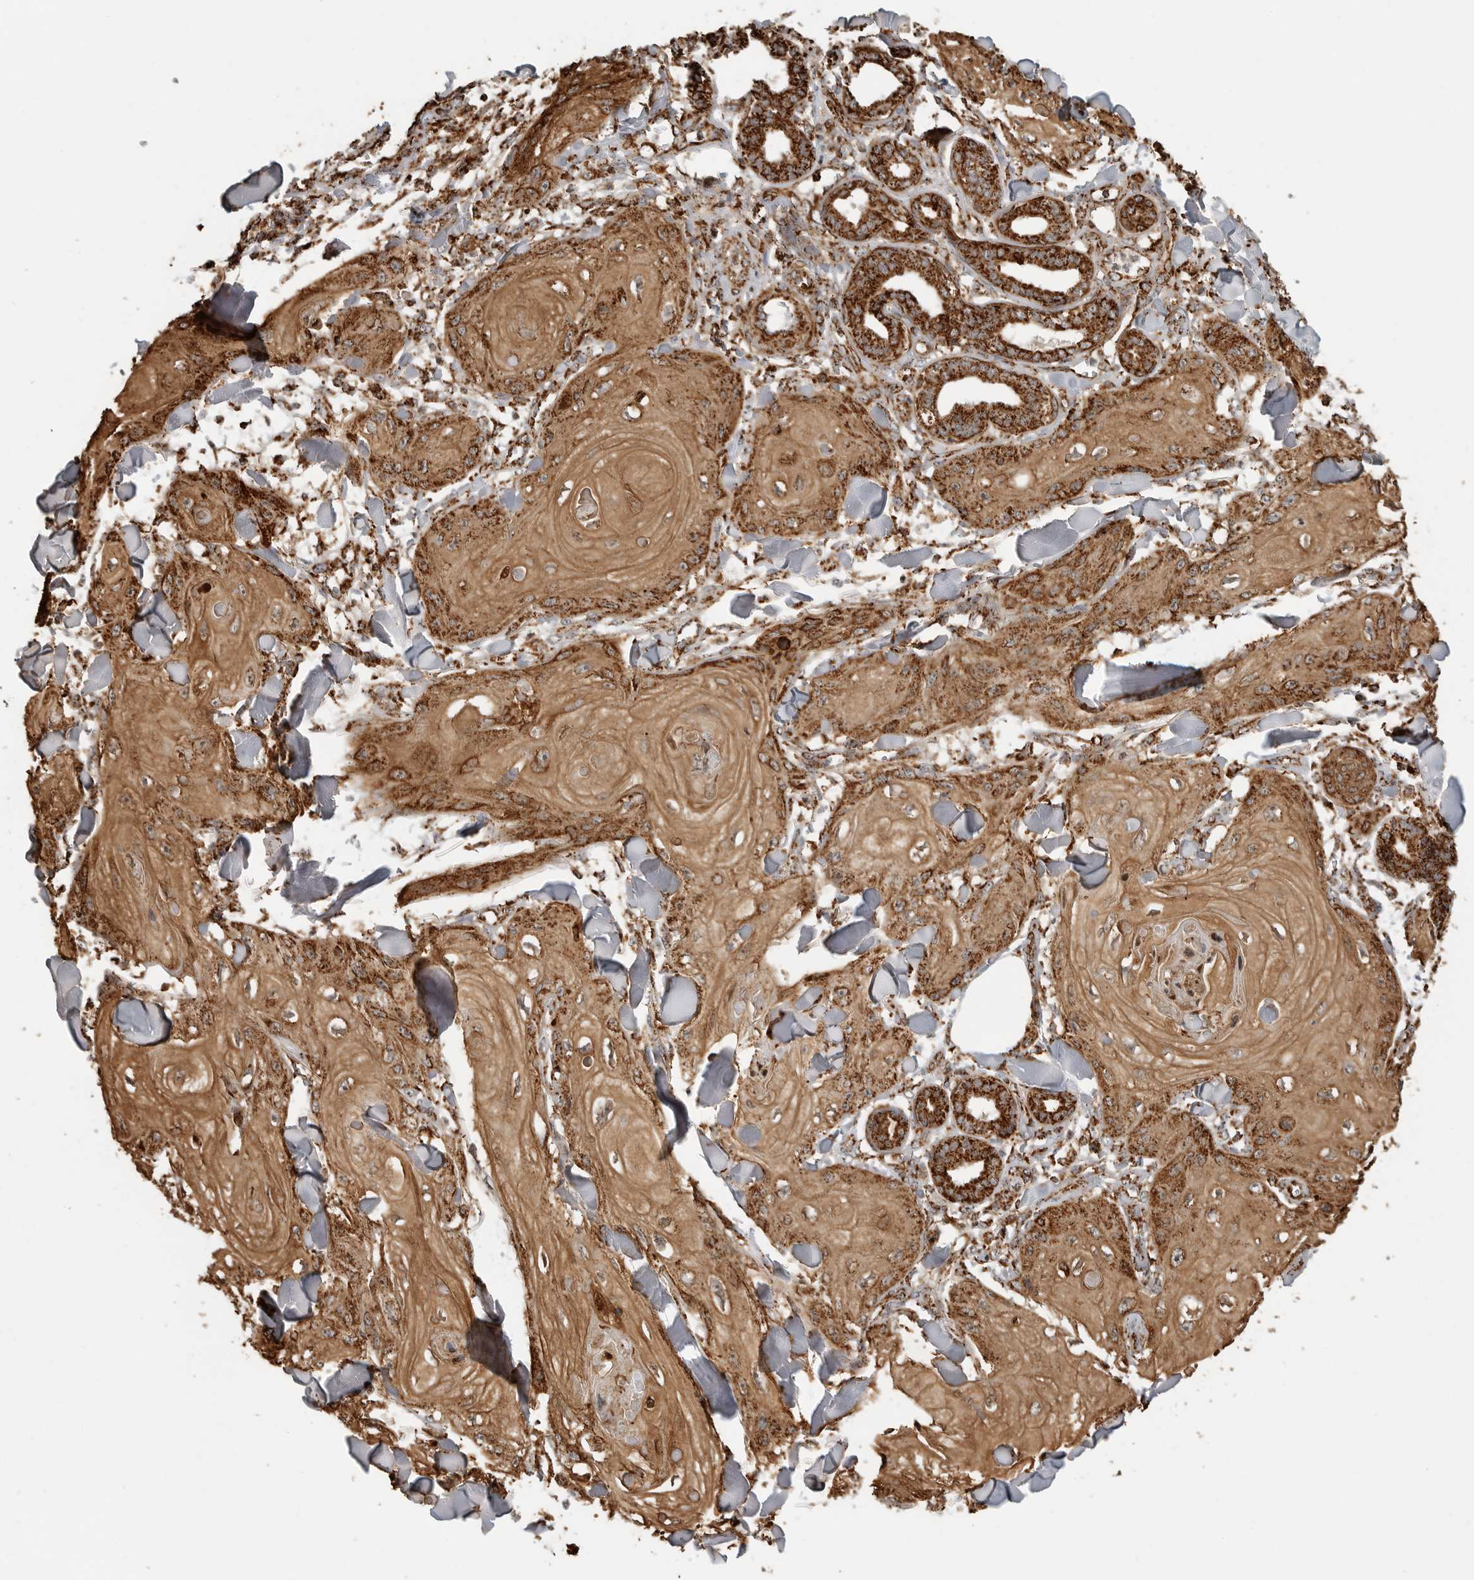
{"staining": {"intensity": "strong", "quantity": ">75%", "location": "cytoplasmic/membranous"}, "tissue": "skin cancer", "cell_type": "Tumor cells", "image_type": "cancer", "snomed": [{"axis": "morphology", "description": "Squamous cell carcinoma, NOS"}, {"axis": "topography", "description": "Skin"}], "caption": "Protein expression analysis of human skin cancer reveals strong cytoplasmic/membranous positivity in about >75% of tumor cells.", "gene": "BMP2K", "patient": {"sex": "male", "age": 74}}